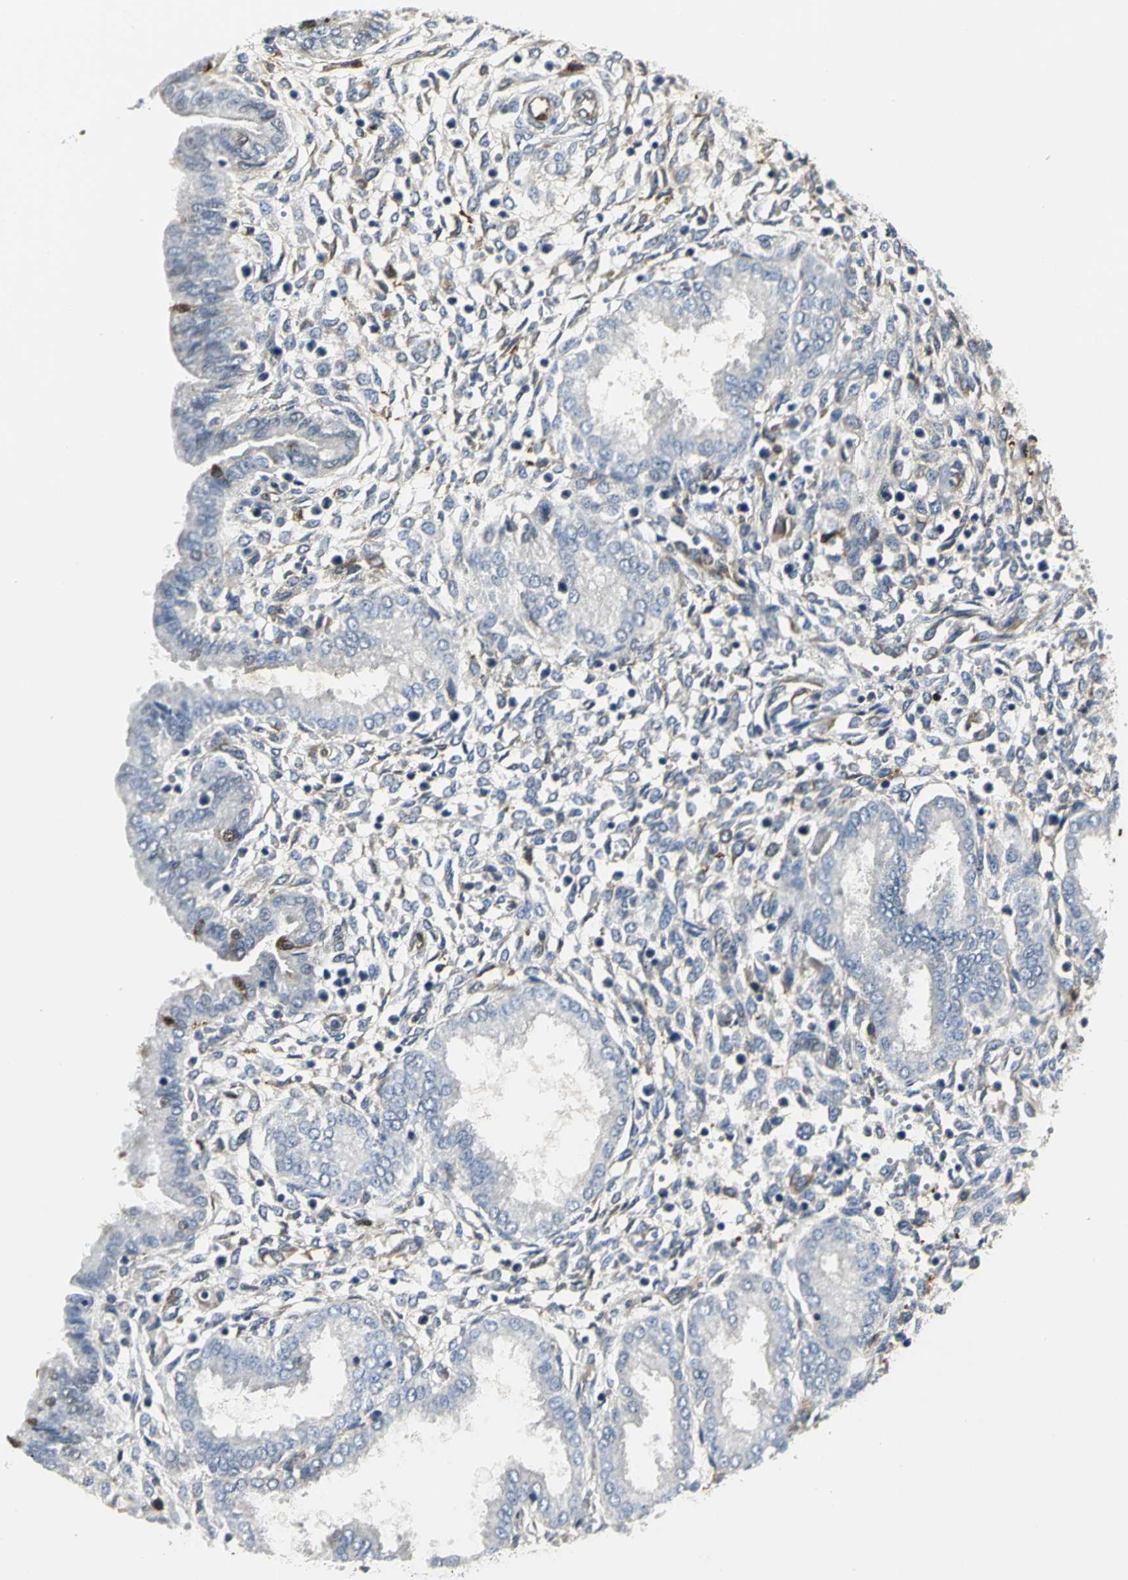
{"staining": {"intensity": "negative", "quantity": "none", "location": "none"}, "tissue": "endometrium", "cell_type": "Cells in endometrial stroma", "image_type": "normal", "snomed": [{"axis": "morphology", "description": "Normal tissue, NOS"}, {"axis": "topography", "description": "Endometrium"}], "caption": "Immunohistochemistry (IHC) photomicrograph of benign endometrium: human endometrium stained with DAB reveals no significant protein staining in cells in endometrial stroma.", "gene": "CHRNB1", "patient": {"sex": "female", "age": 33}}